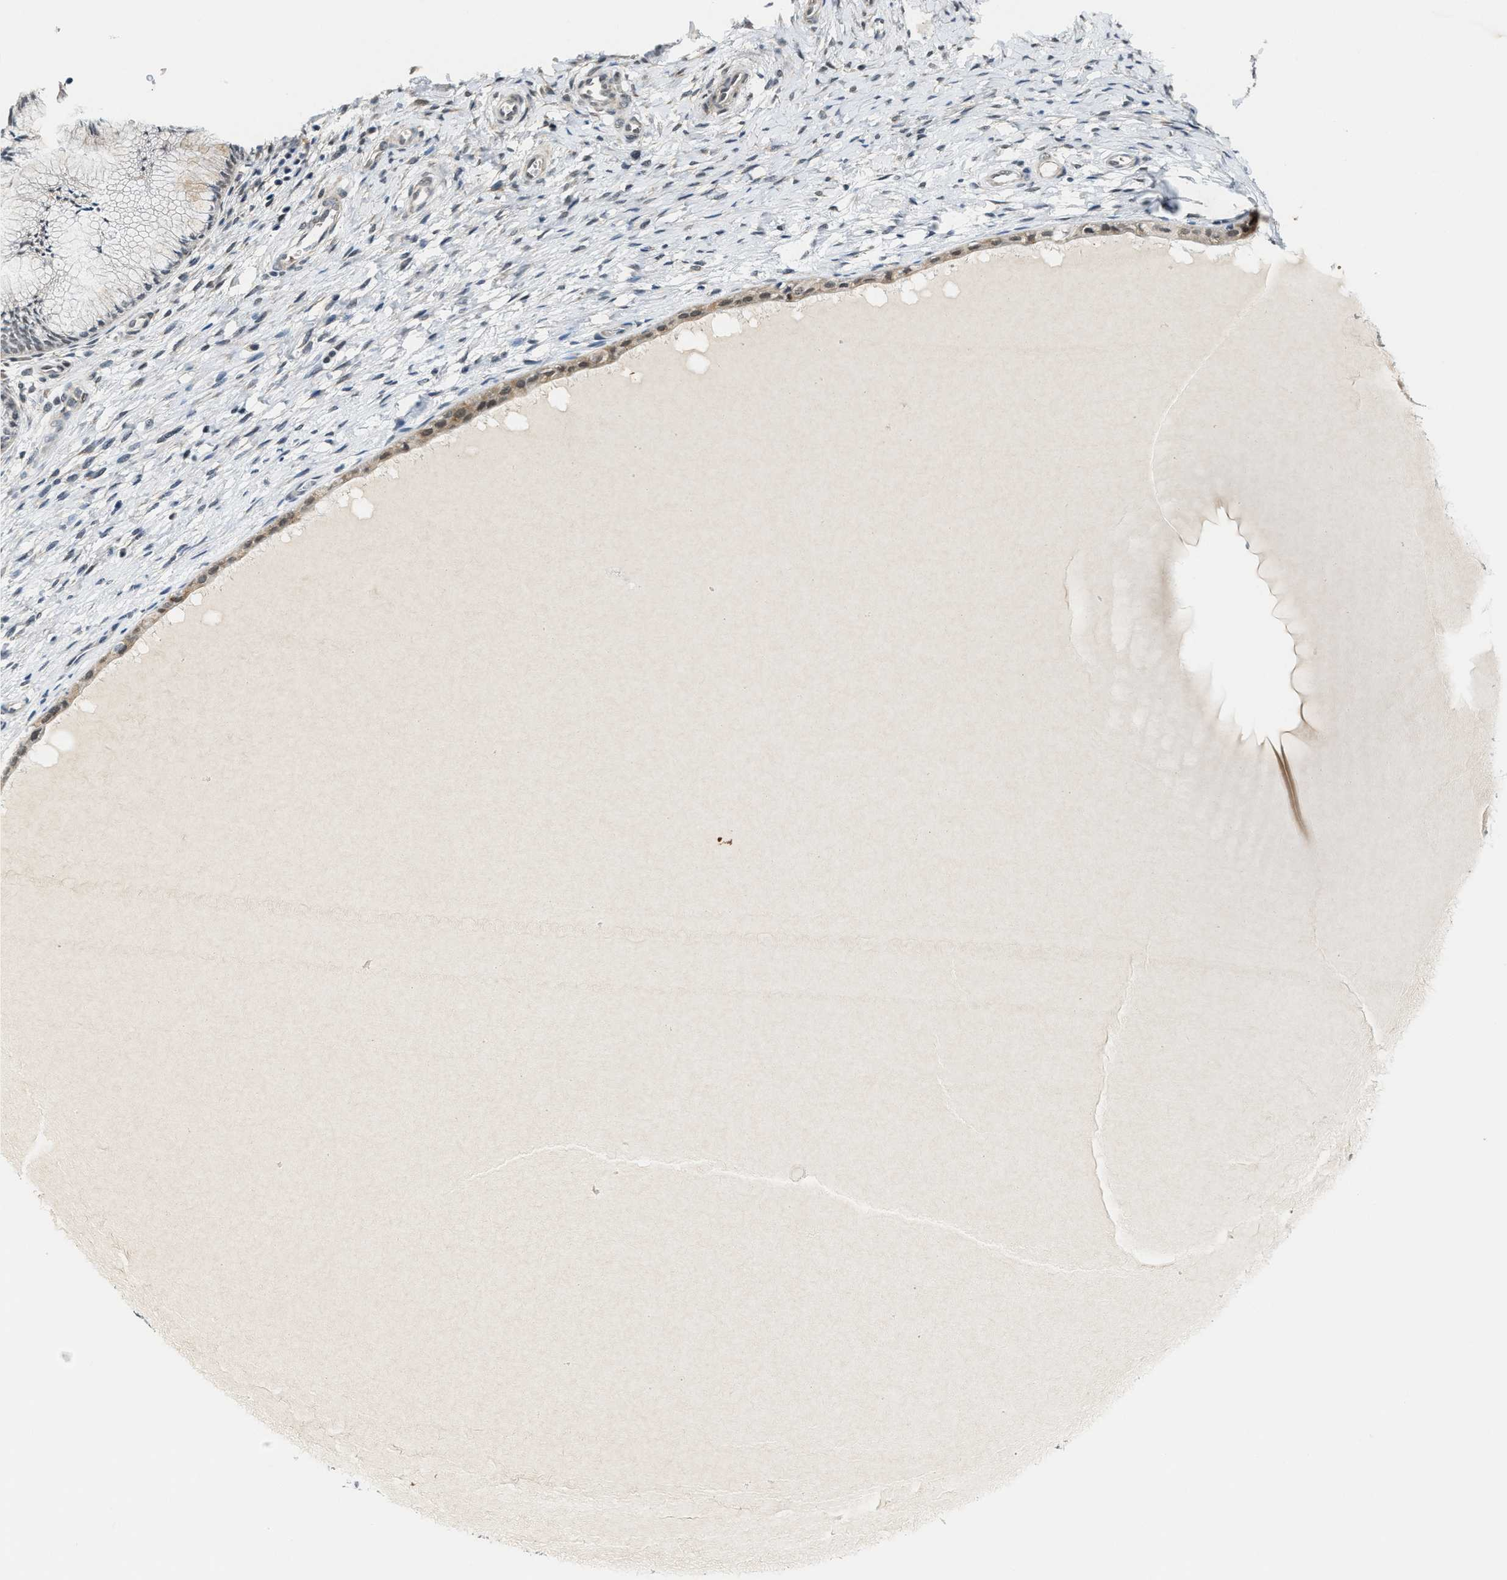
{"staining": {"intensity": "weak", "quantity": "25%-75%", "location": "cytoplasmic/membranous,nuclear"}, "tissue": "cervix", "cell_type": "Glandular cells", "image_type": "normal", "snomed": [{"axis": "morphology", "description": "Normal tissue, NOS"}, {"axis": "topography", "description": "Cervix"}], "caption": "This micrograph shows immunohistochemistry (IHC) staining of unremarkable cervix, with low weak cytoplasmic/membranous,nuclear staining in about 25%-75% of glandular cells.", "gene": "KIF24", "patient": {"sex": "female", "age": 55}}